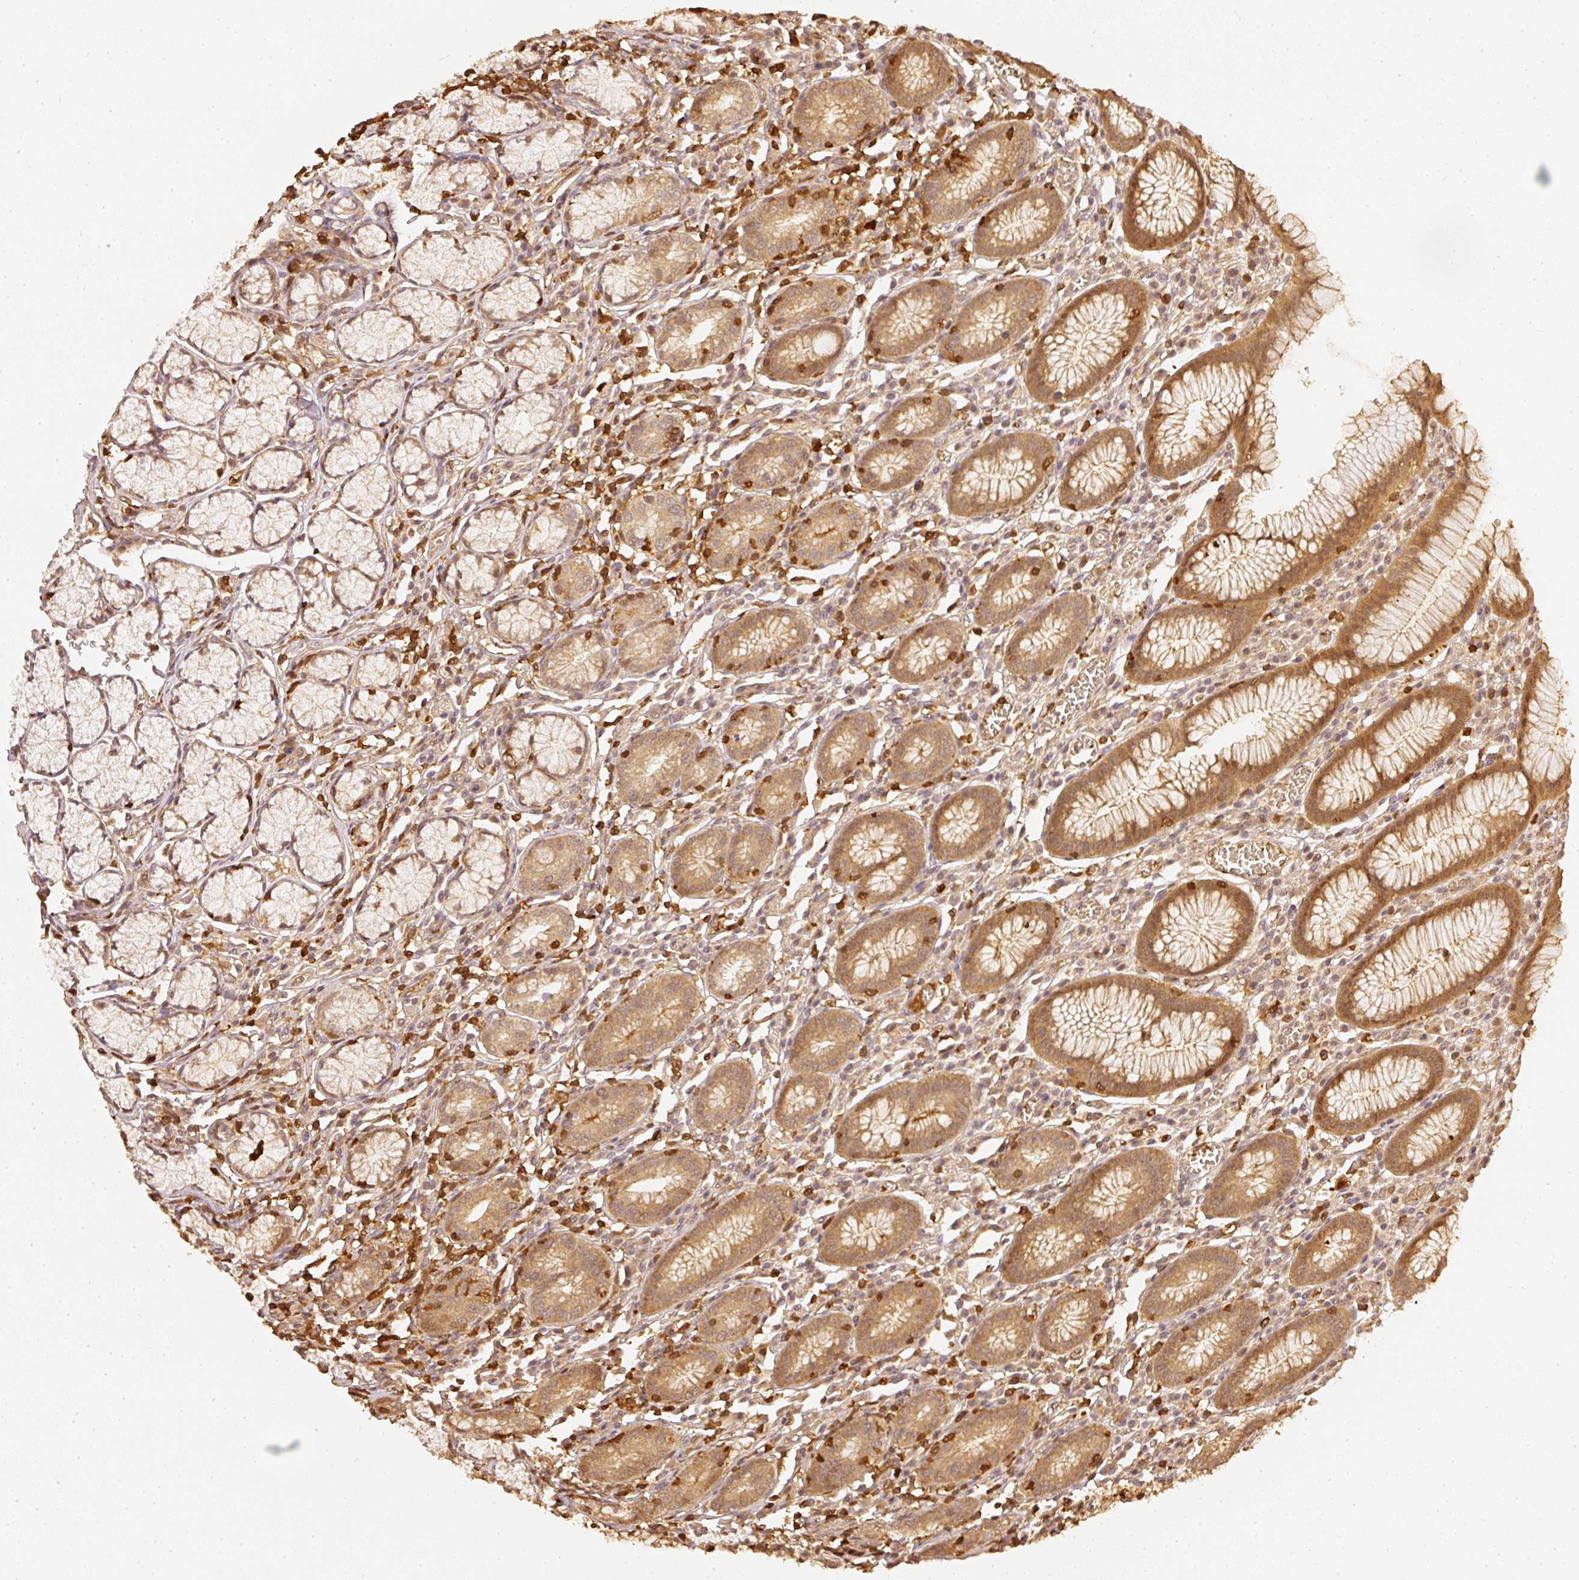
{"staining": {"intensity": "moderate", "quantity": ">75%", "location": "cytoplasmic/membranous"}, "tissue": "stomach", "cell_type": "Glandular cells", "image_type": "normal", "snomed": [{"axis": "morphology", "description": "Normal tissue, NOS"}, {"axis": "topography", "description": "Stomach"}], "caption": "This is an image of immunohistochemistry staining of normal stomach, which shows moderate staining in the cytoplasmic/membranous of glandular cells.", "gene": "PFN1", "patient": {"sex": "male", "age": 55}}